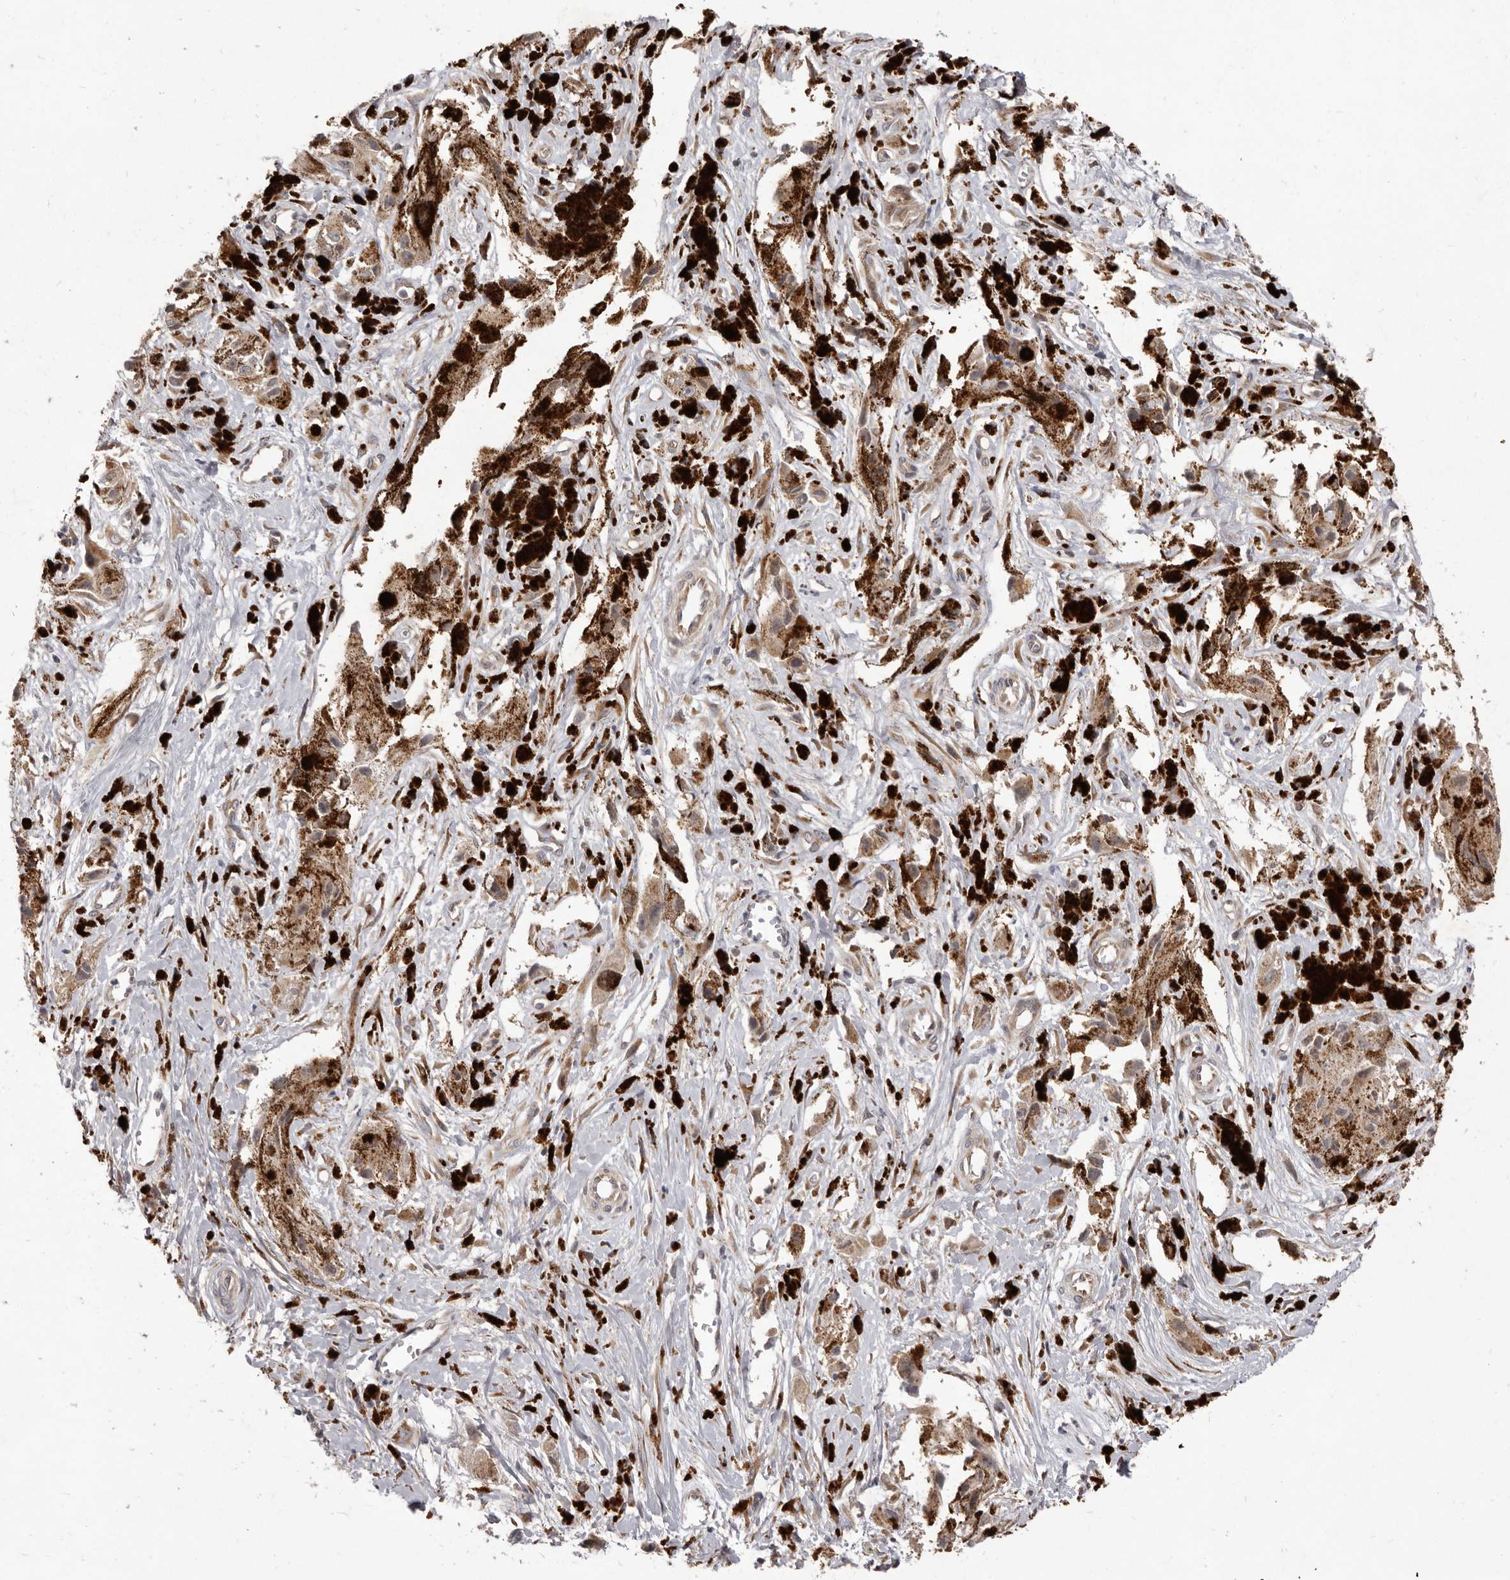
{"staining": {"intensity": "weak", "quantity": "<25%", "location": "cytoplasmic/membranous"}, "tissue": "melanoma", "cell_type": "Tumor cells", "image_type": "cancer", "snomed": [{"axis": "morphology", "description": "Malignant melanoma, NOS"}, {"axis": "topography", "description": "Skin"}], "caption": "Immunohistochemistry photomicrograph of neoplastic tissue: melanoma stained with DAB exhibits no significant protein staining in tumor cells.", "gene": "TBC1D8B", "patient": {"sex": "male", "age": 88}}